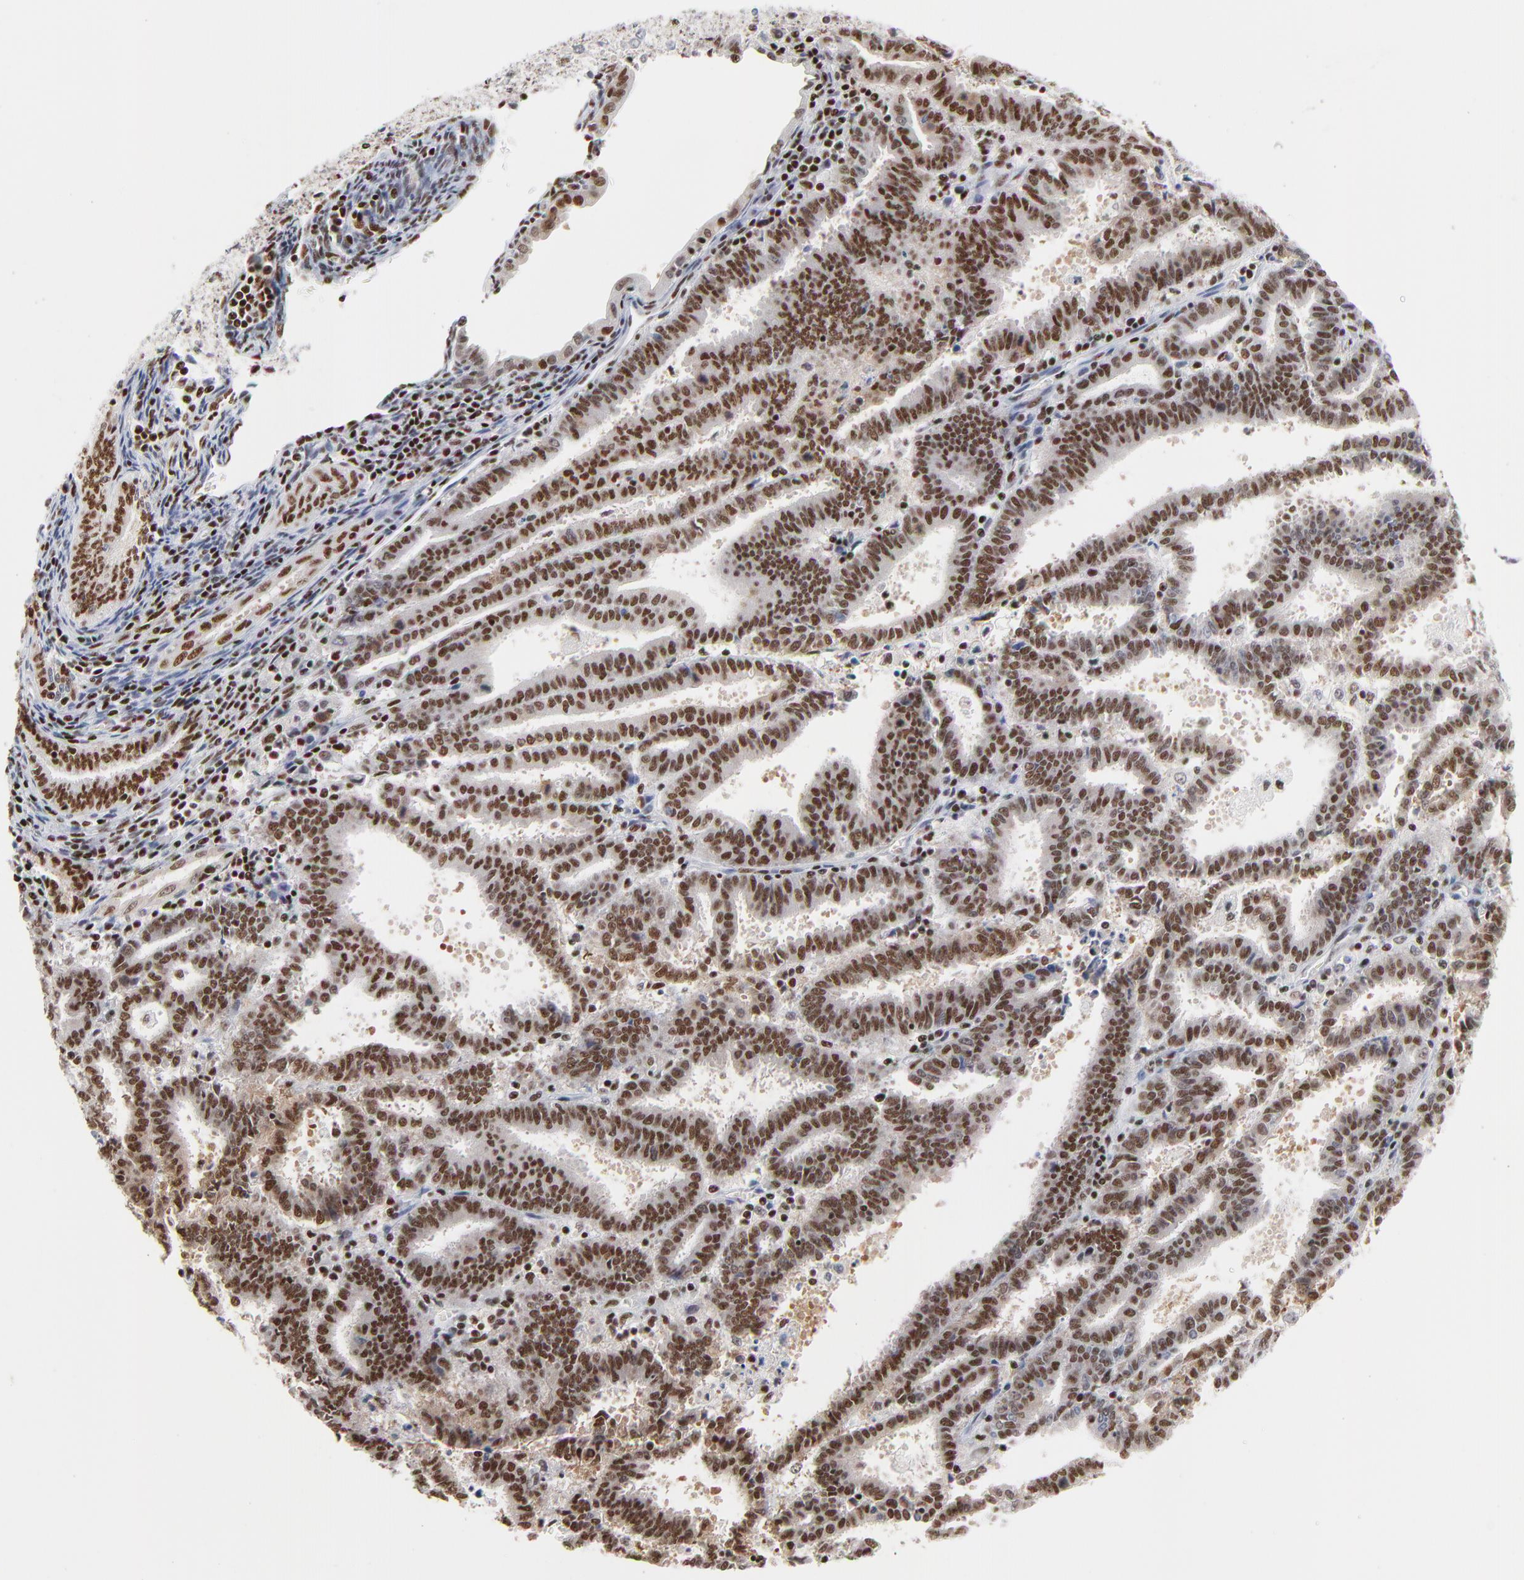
{"staining": {"intensity": "moderate", "quantity": ">75%", "location": "nuclear"}, "tissue": "endometrial cancer", "cell_type": "Tumor cells", "image_type": "cancer", "snomed": [{"axis": "morphology", "description": "Adenocarcinoma, NOS"}, {"axis": "topography", "description": "Uterus"}], "caption": "Immunohistochemistry micrograph of endometrial adenocarcinoma stained for a protein (brown), which demonstrates medium levels of moderate nuclear expression in approximately >75% of tumor cells.", "gene": "CREB1", "patient": {"sex": "female", "age": 83}}